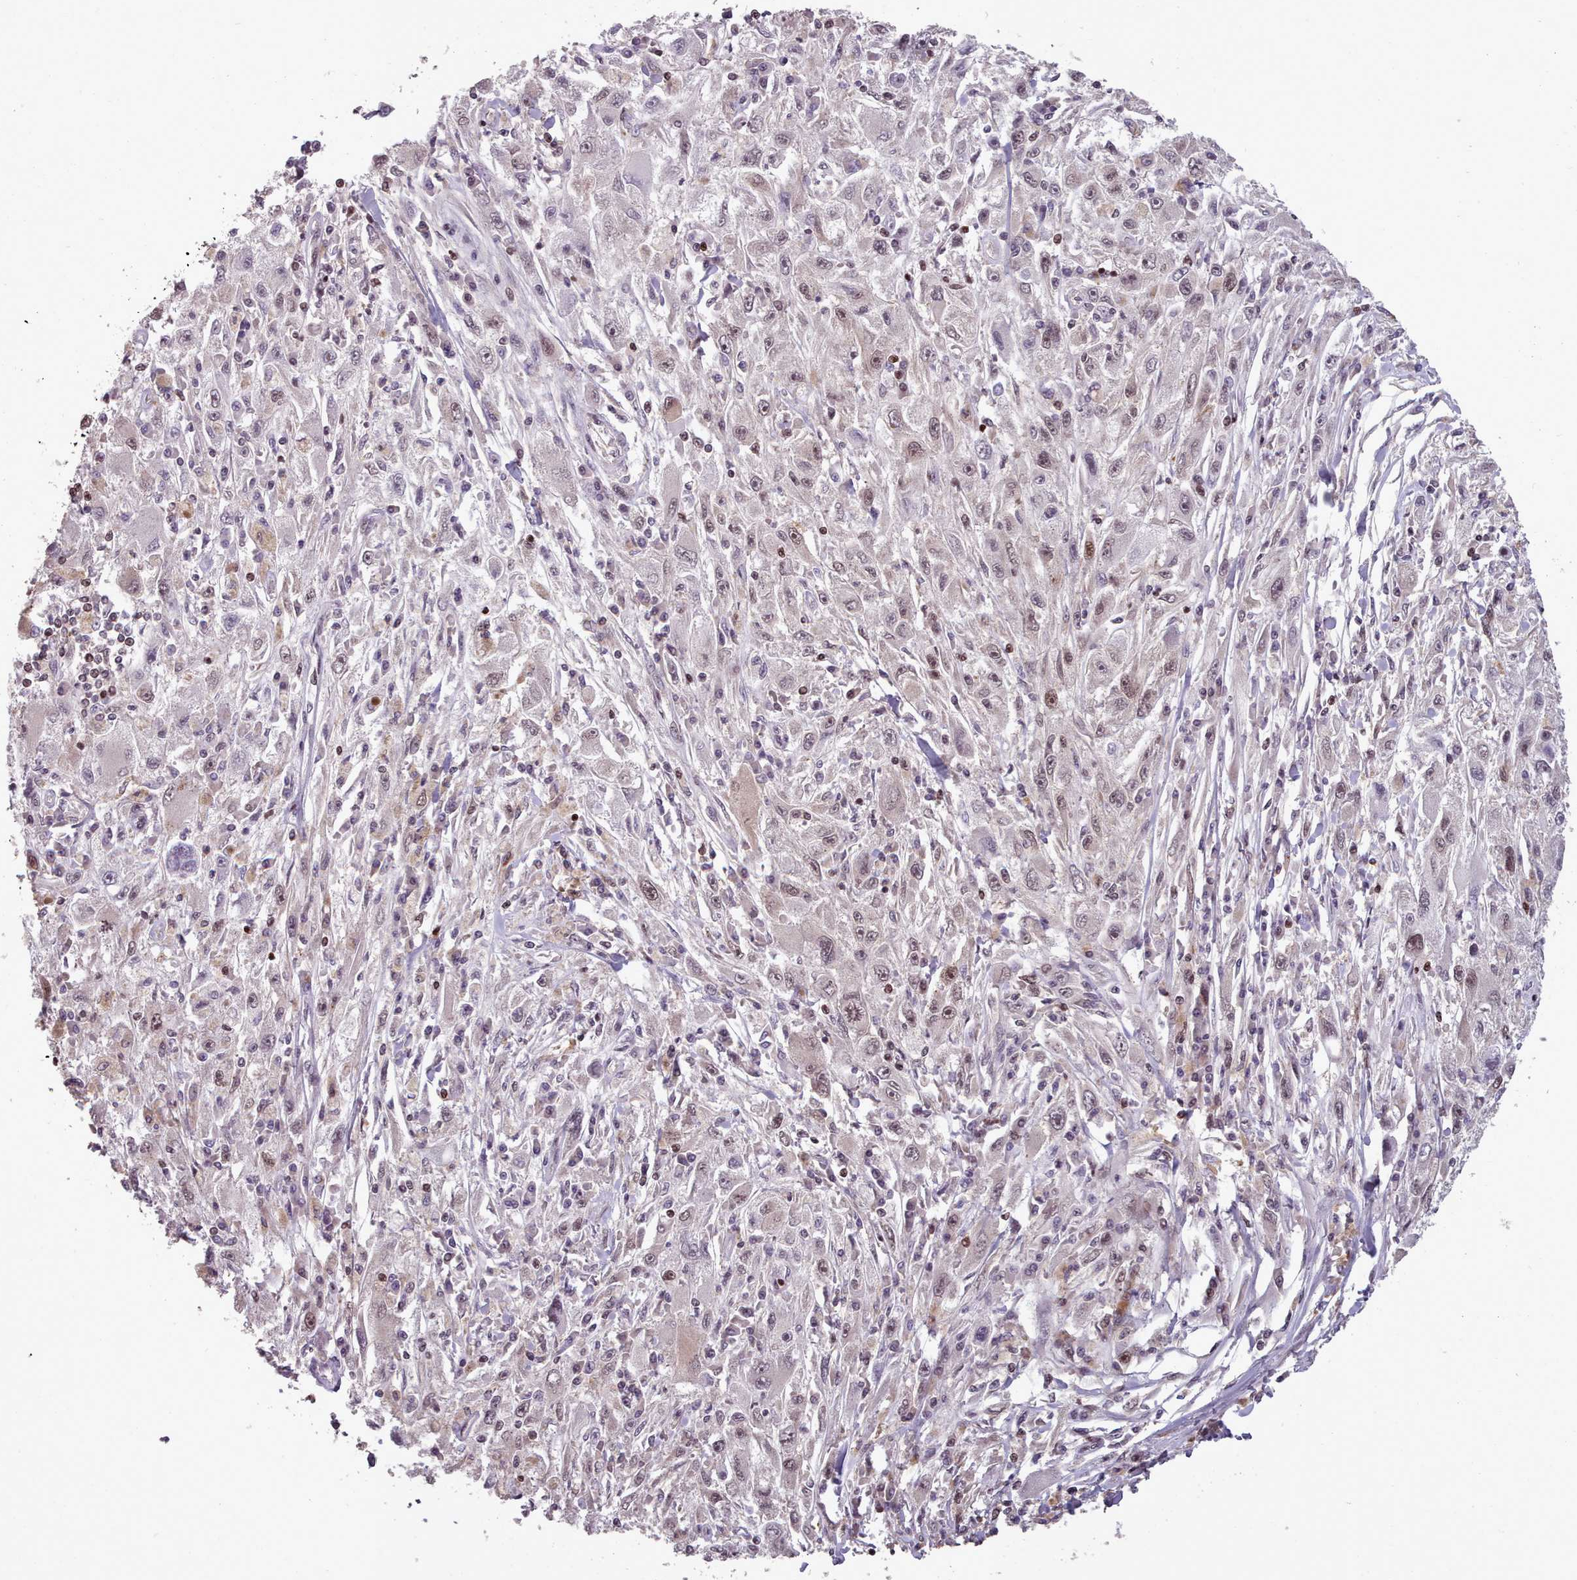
{"staining": {"intensity": "weak", "quantity": "25%-75%", "location": "nuclear"}, "tissue": "melanoma", "cell_type": "Tumor cells", "image_type": "cancer", "snomed": [{"axis": "morphology", "description": "Malignant melanoma, Metastatic site"}, {"axis": "topography", "description": "Skin"}], "caption": "This photomicrograph shows immunohistochemistry (IHC) staining of malignant melanoma (metastatic site), with low weak nuclear expression in about 25%-75% of tumor cells.", "gene": "ENSA", "patient": {"sex": "male", "age": 53}}